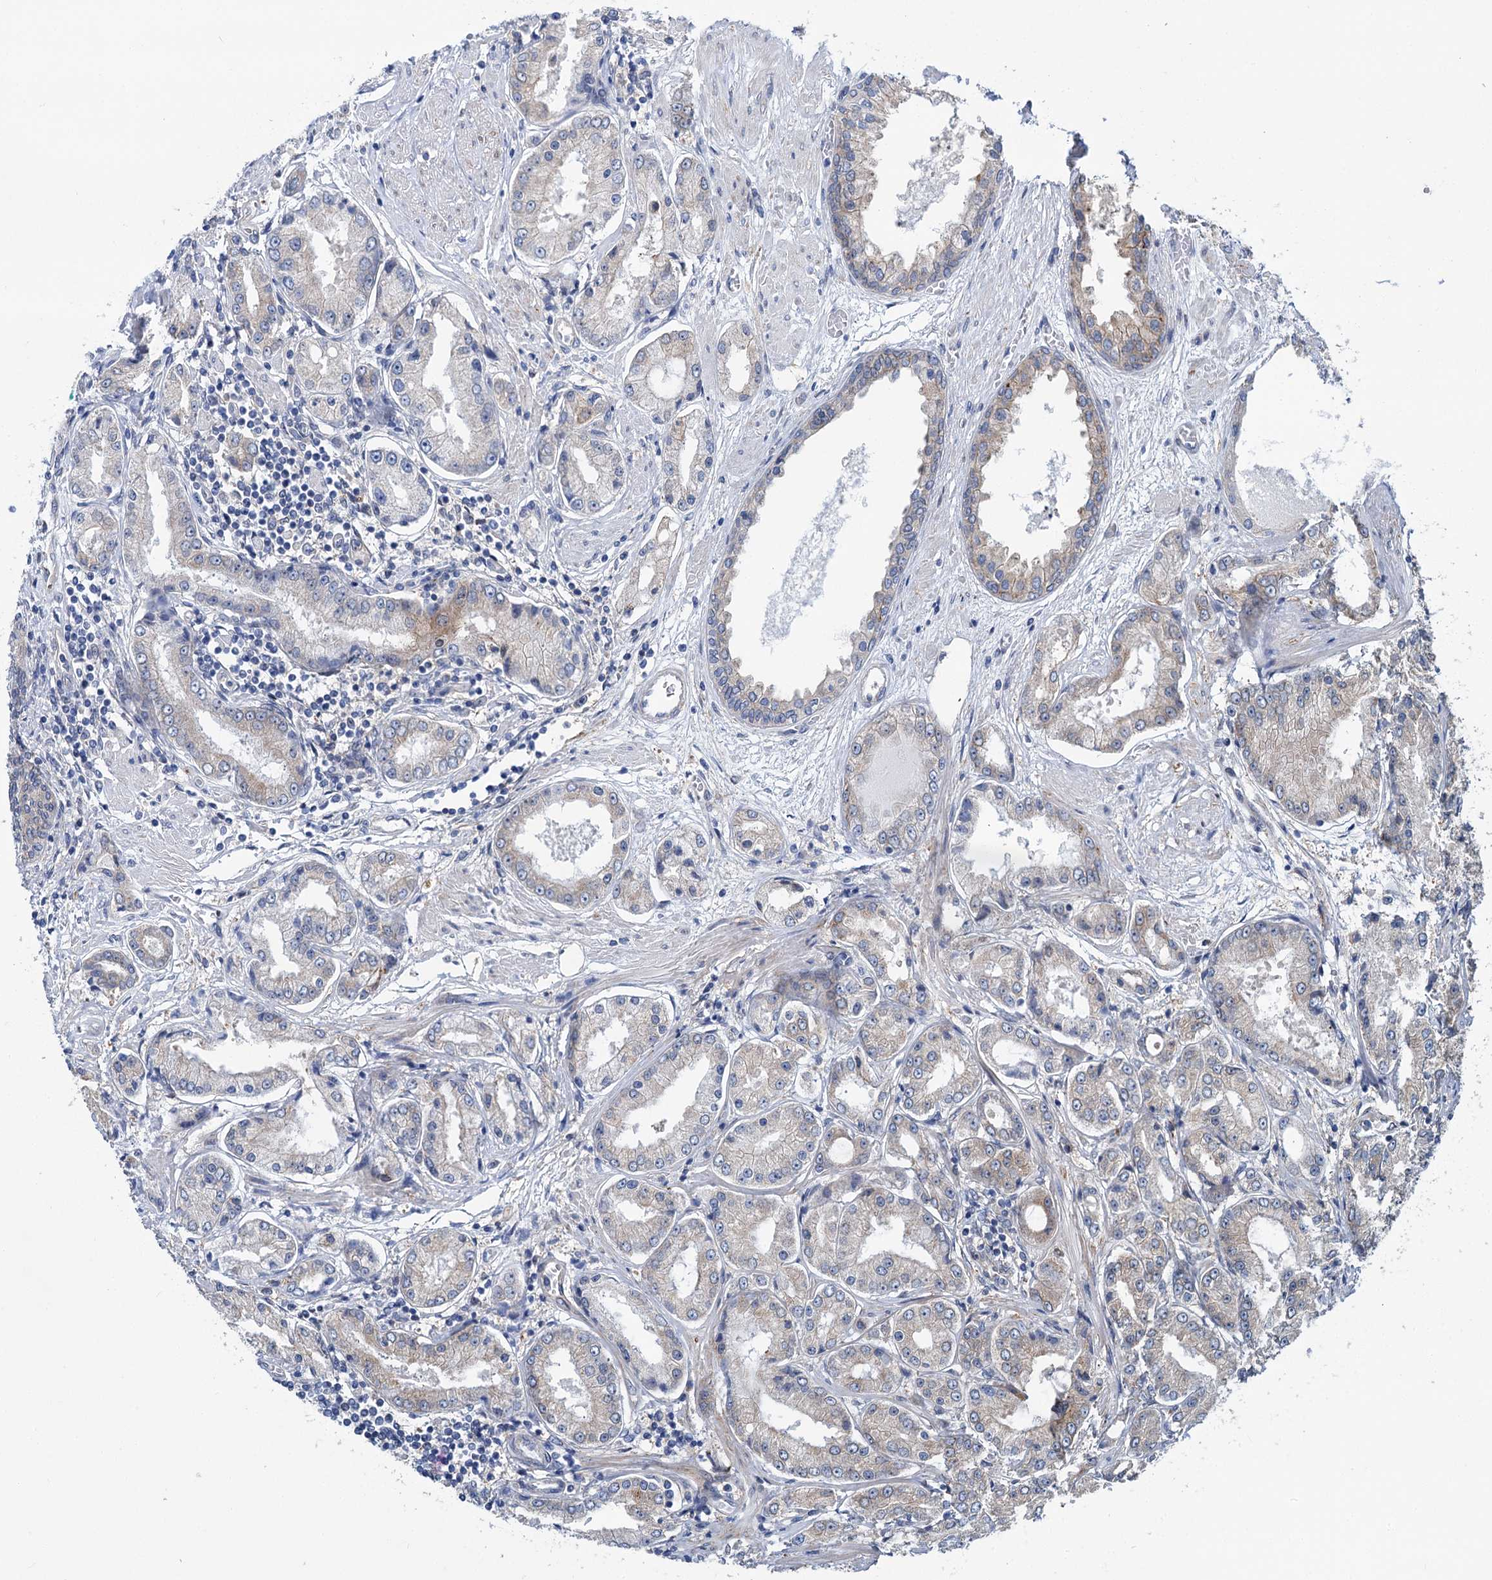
{"staining": {"intensity": "weak", "quantity": "<25%", "location": "cytoplasmic/membranous"}, "tissue": "prostate cancer", "cell_type": "Tumor cells", "image_type": "cancer", "snomed": [{"axis": "morphology", "description": "Adenocarcinoma, High grade"}, {"axis": "topography", "description": "Prostate"}], "caption": "DAB (3,3'-diaminobenzidine) immunohistochemical staining of prostate cancer reveals no significant expression in tumor cells.", "gene": "PTDSS2", "patient": {"sex": "male", "age": 59}}